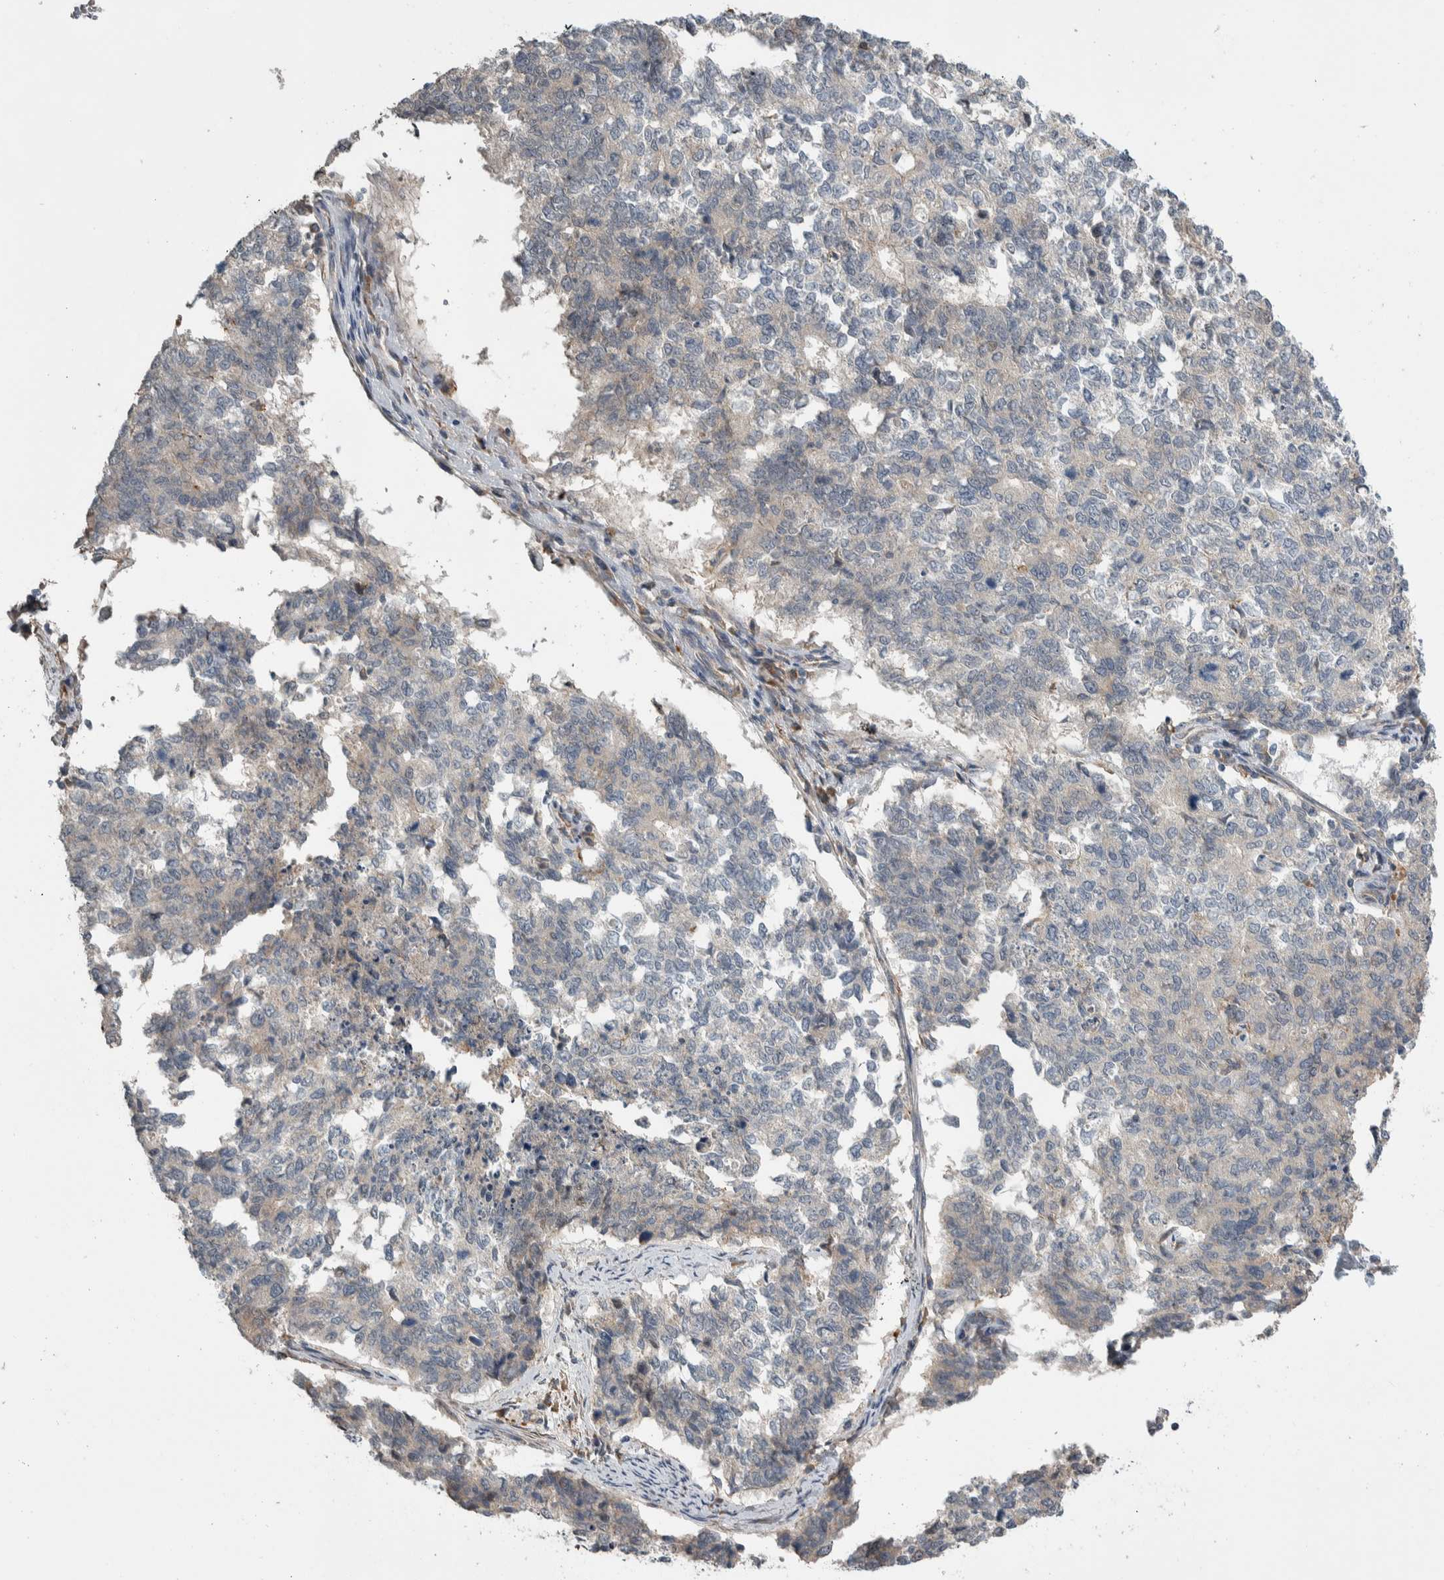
{"staining": {"intensity": "negative", "quantity": "none", "location": "none"}, "tissue": "cervical cancer", "cell_type": "Tumor cells", "image_type": "cancer", "snomed": [{"axis": "morphology", "description": "Squamous cell carcinoma, NOS"}, {"axis": "topography", "description": "Cervix"}], "caption": "Immunohistochemical staining of human cervical cancer (squamous cell carcinoma) demonstrates no significant positivity in tumor cells.", "gene": "PRDM4", "patient": {"sex": "female", "age": 63}}